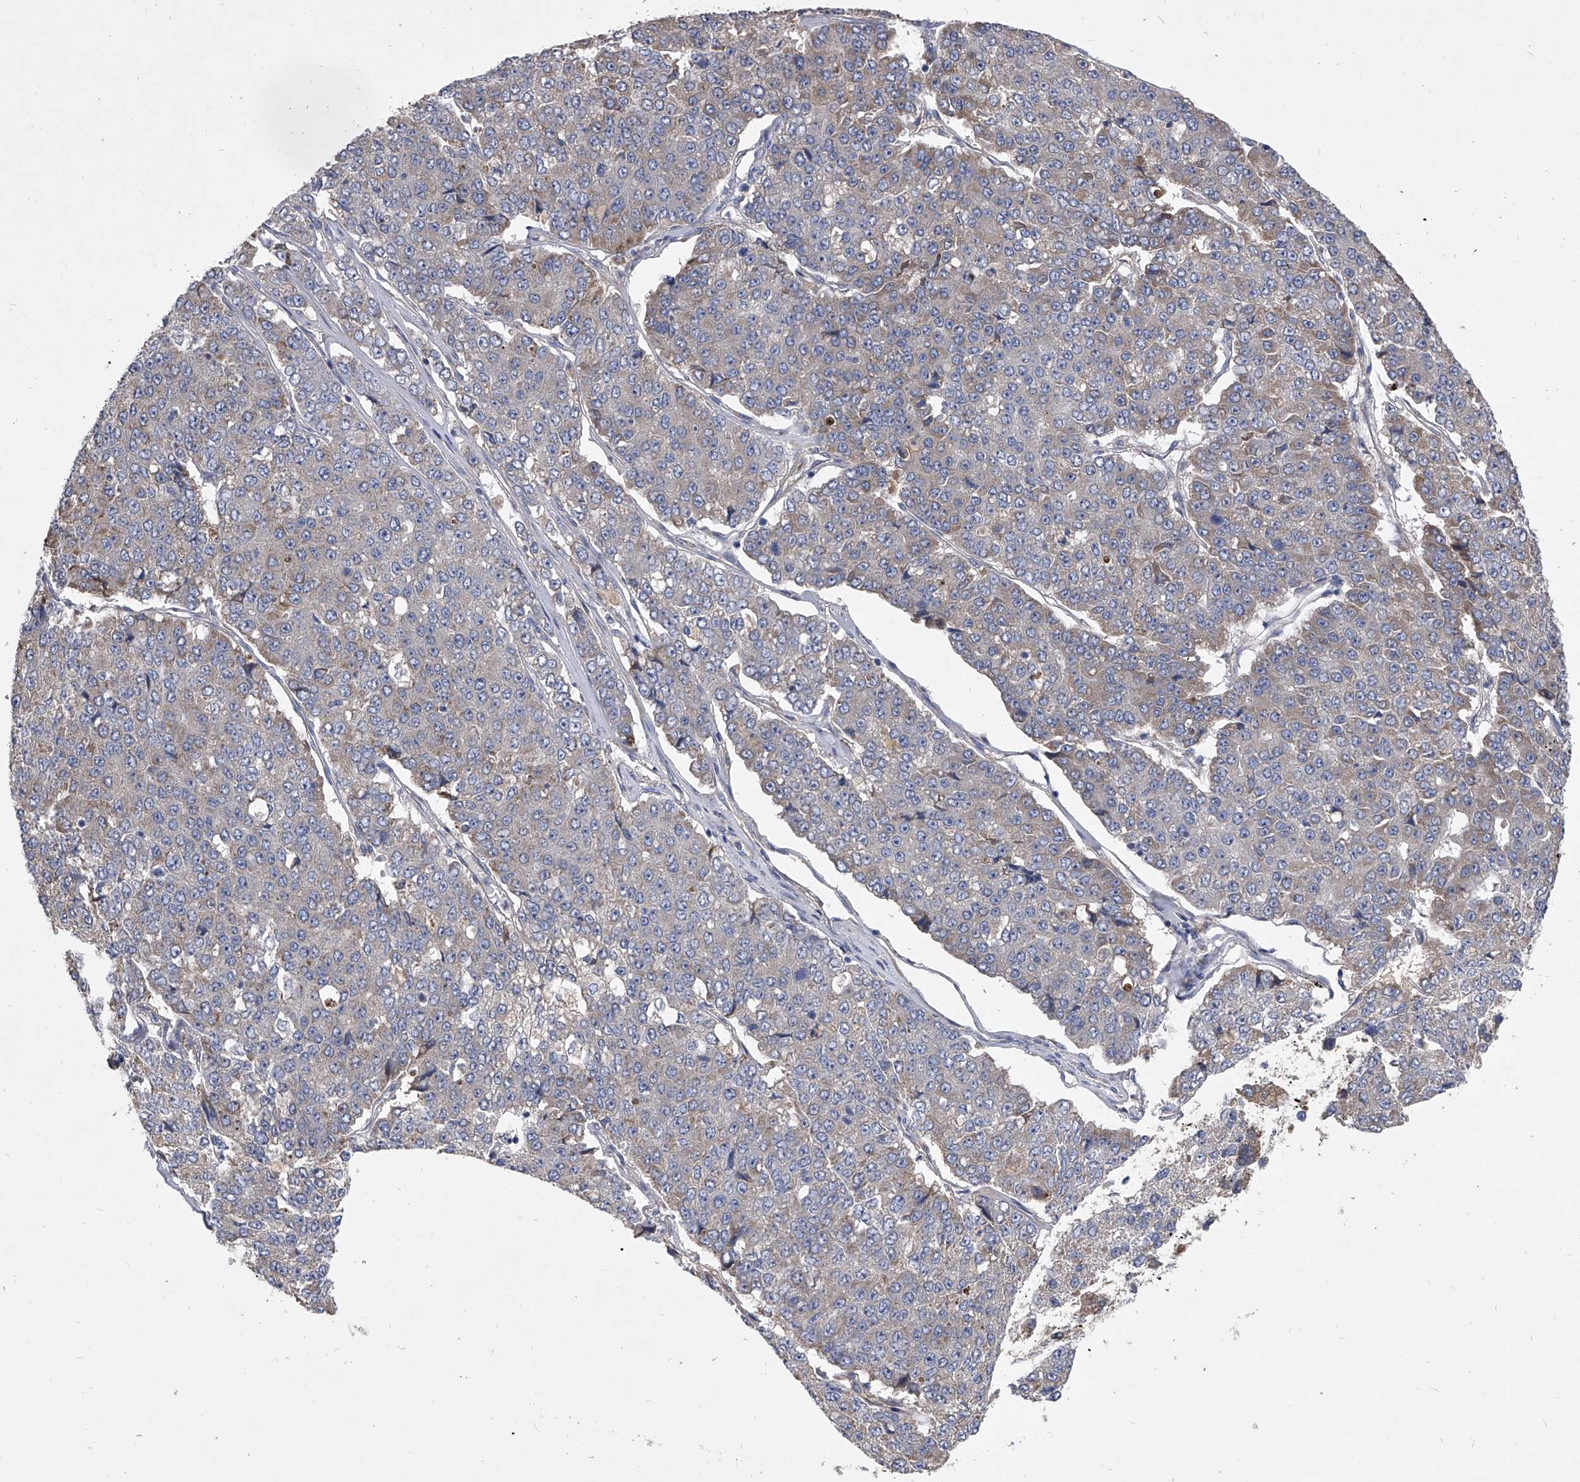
{"staining": {"intensity": "weak", "quantity": "<25%", "location": "cytoplasmic/membranous"}, "tissue": "pancreatic cancer", "cell_type": "Tumor cells", "image_type": "cancer", "snomed": [{"axis": "morphology", "description": "Adenocarcinoma, NOS"}, {"axis": "topography", "description": "Pancreas"}], "caption": "Tumor cells show no significant protein expression in pancreatic adenocarcinoma.", "gene": "CCR4", "patient": {"sex": "male", "age": 50}}